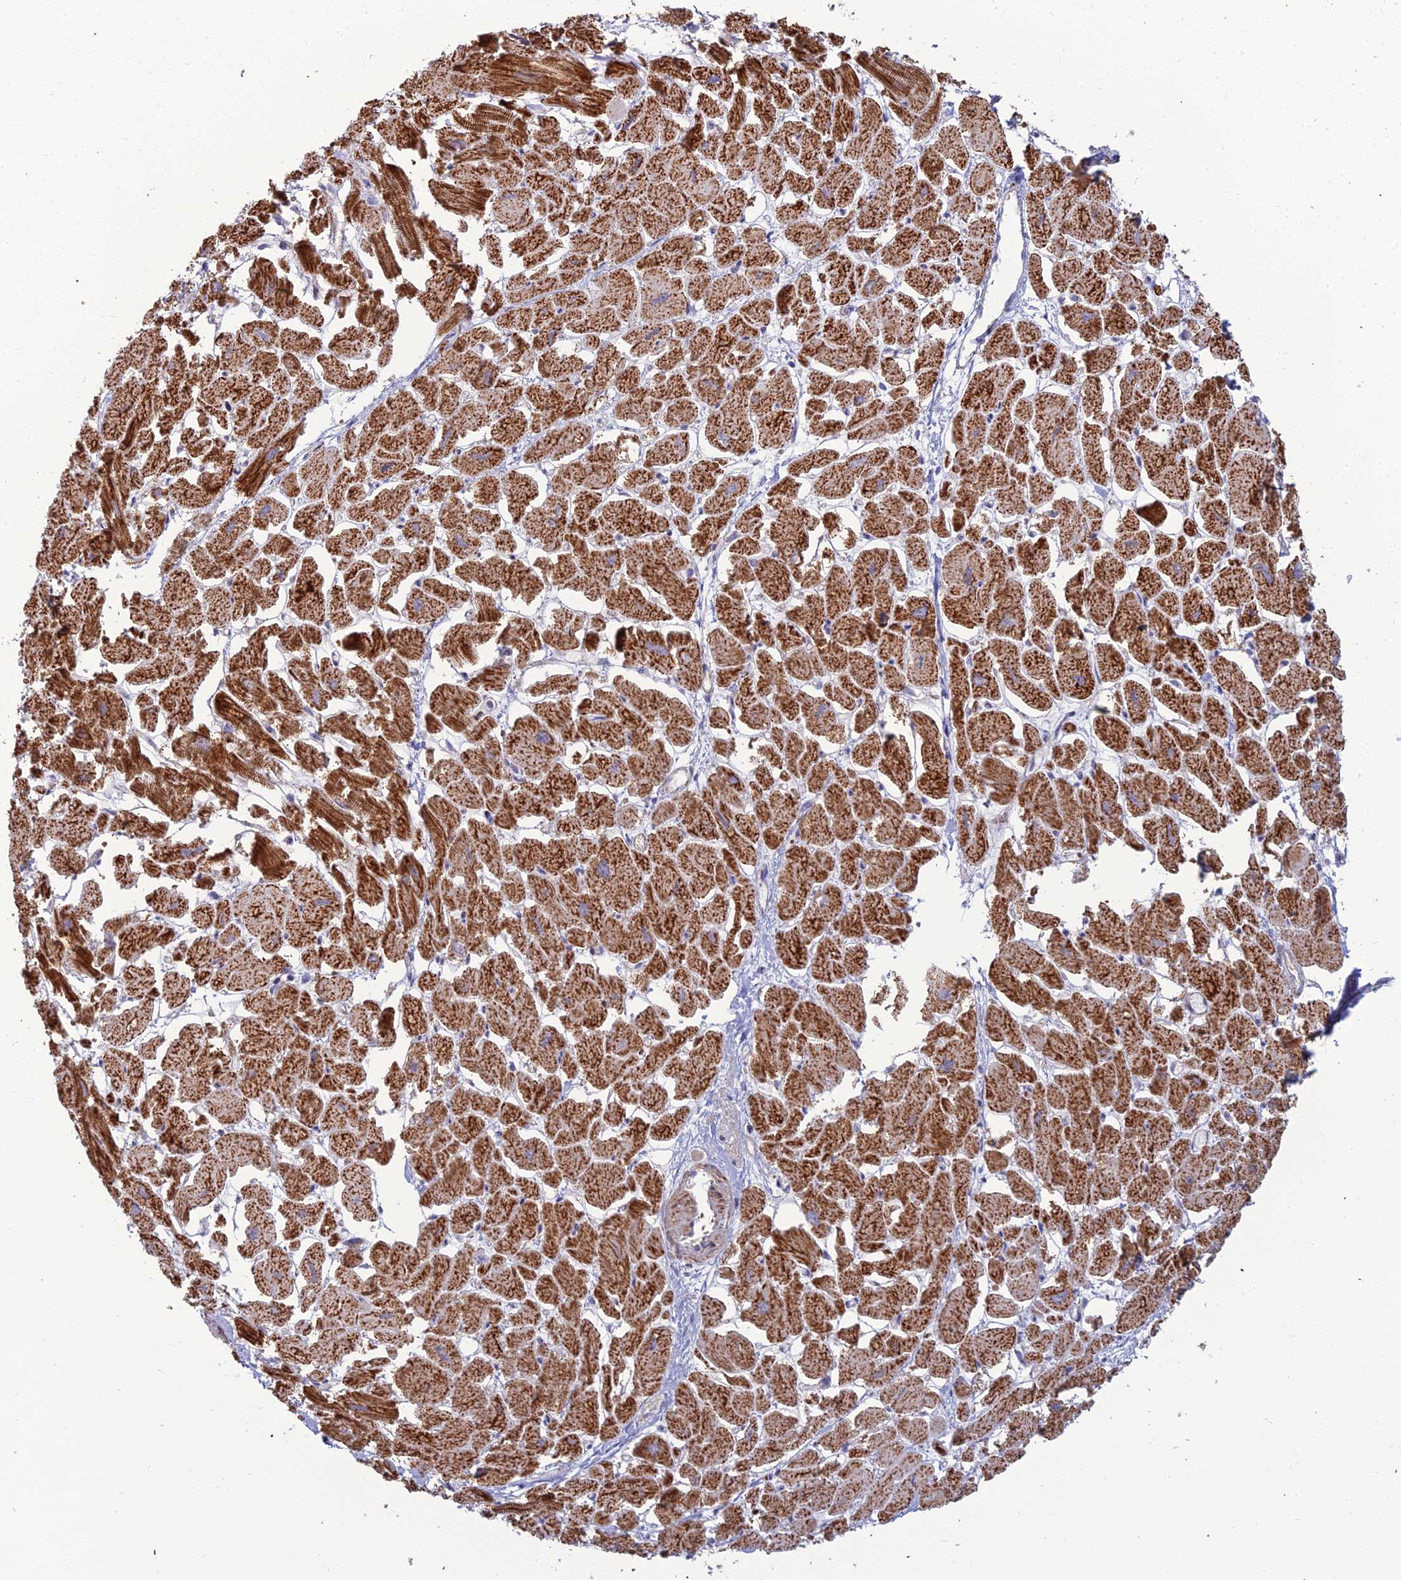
{"staining": {"intensity": "strong", "quantity": ">75%", "location": "cytoplasmic/membranous"}, "tissue": "heart muscle", "cell_type": "Cardiomyocytes", "image_type": "normal", "snomed": [{"axis": "morphology", "description": "Normal tissue, NOS"}, {"axis": "topography", "description": "Heart"}], "caption": "High-power microscopy captured an immunohistochemistry histopathology image of benign heart muscle, revealing strong cytoplasmic/membranous staining in approximately >75% of cardiomyocytes.", "gene": "SLC35F4", "patient": {"sex": "male", "age": 54}}